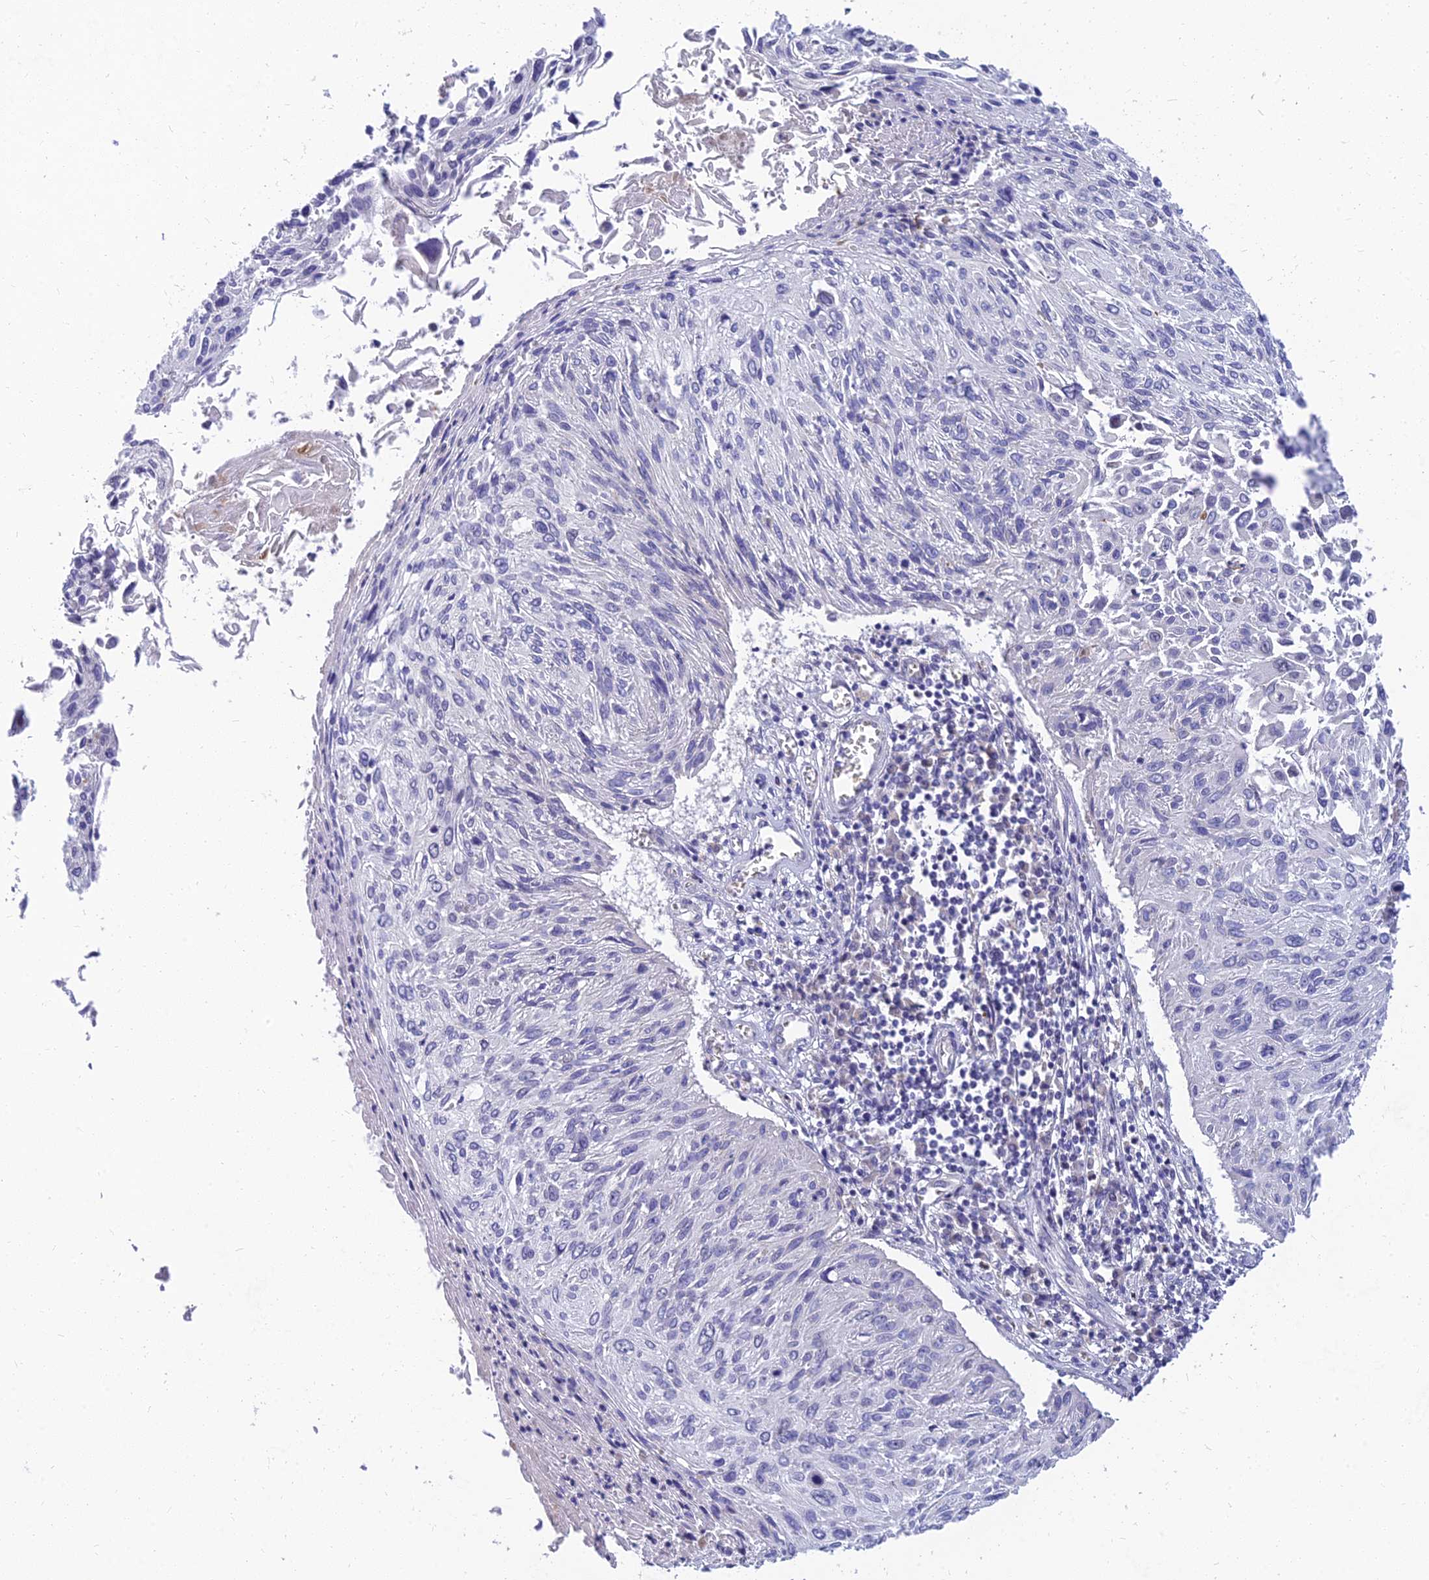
{"staining": {"intensity": "negative", "quantity": "none", "location": "none"}, "tissue": "cervical cancer", "cell_type": "Tumor cells", "image_type": "cancer", "snomed": [{"axis": "morphology", "description": "Squamous cell carcinoma, NOS"}, {"axis": "topography", "description": "Cervix"}], "caption": "Immunohistochemical staining of cervical squamous cell carcinoma demonstrates no significant staining in tumor cells.", "gene": "ANKS4B", "patient": {"sex": "female", "age": 51}}